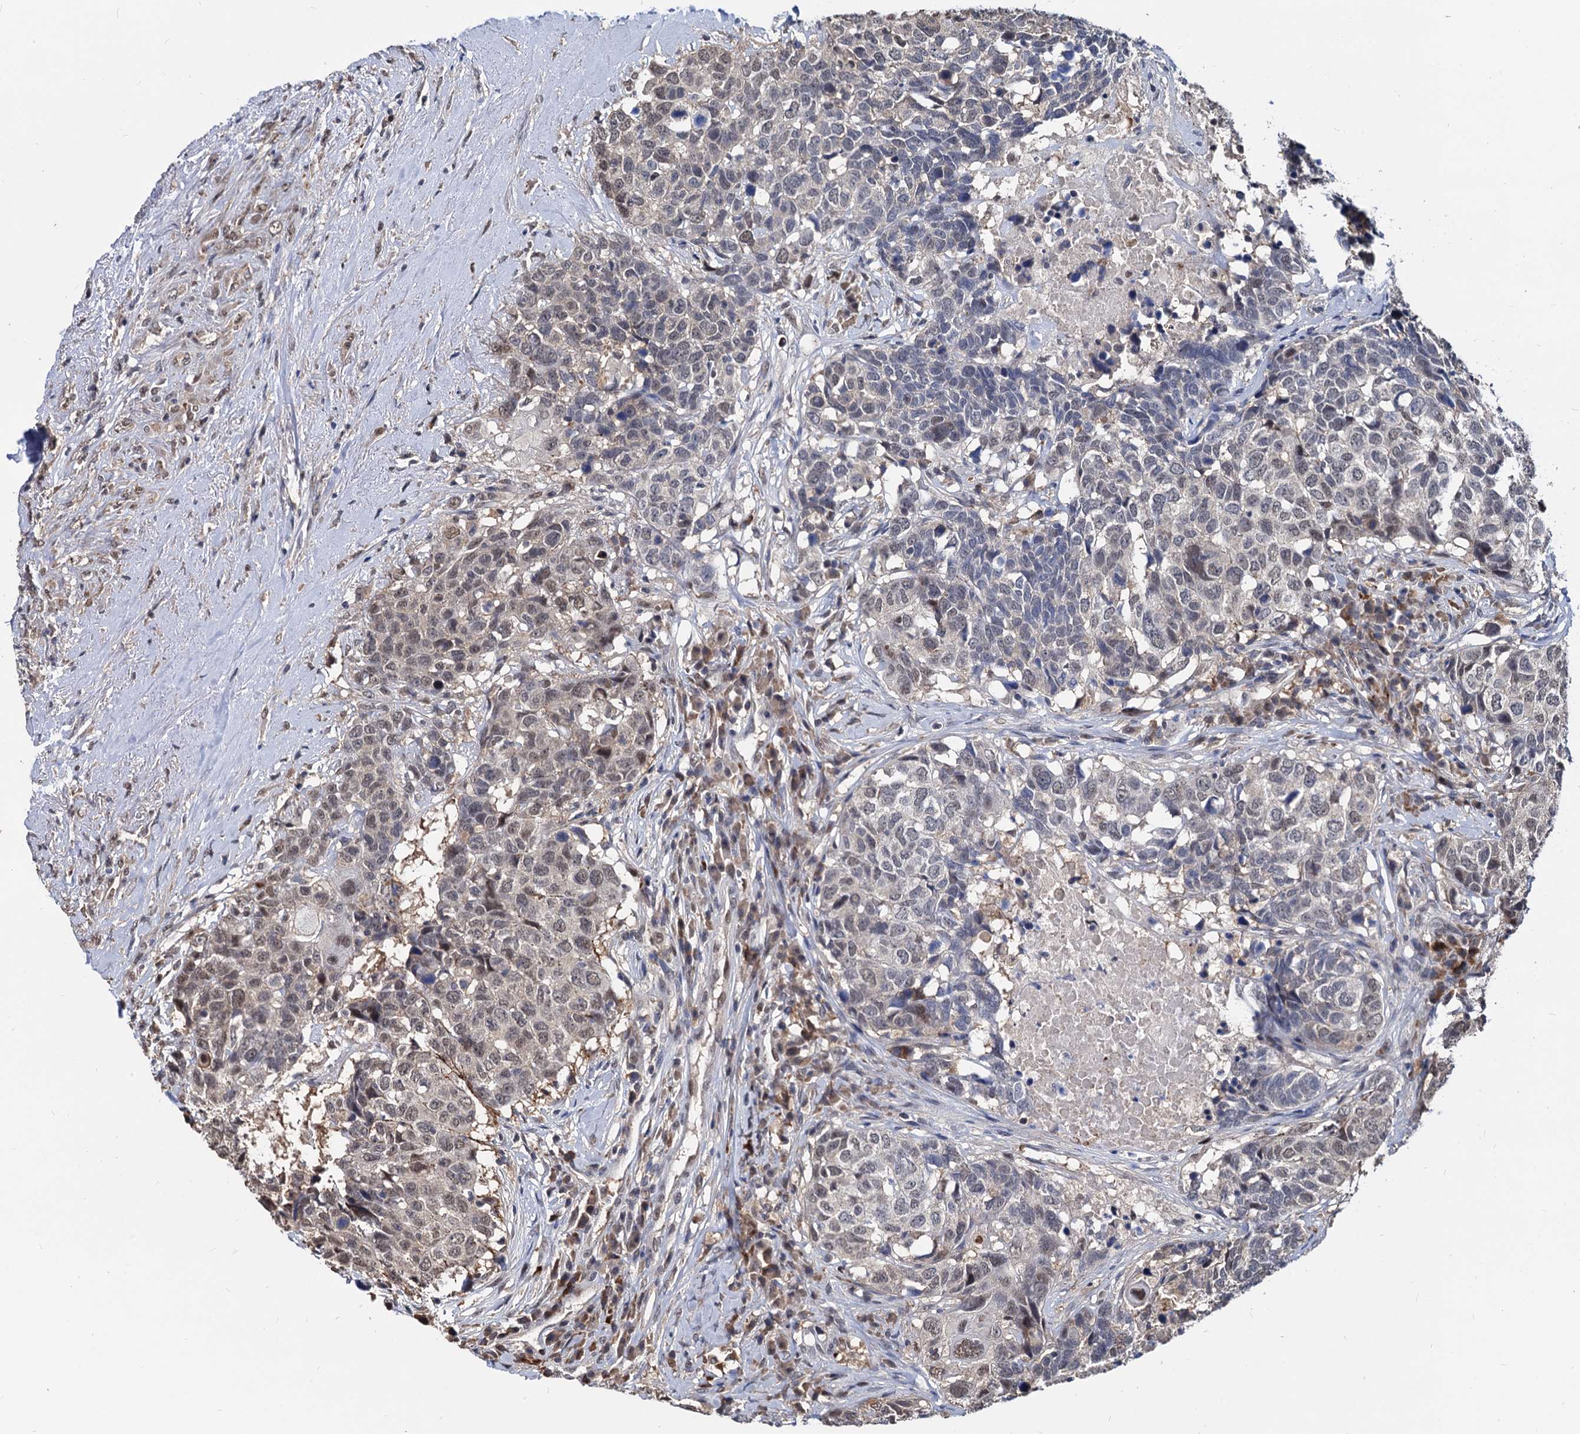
{"staining": {"intensity": "weak", "quantity": ">75%", "location": "nuclear"}, "tissue": "head and neck cancer", "cell_type": "Tumor cells", "image_type": "cancer", "snomed": [{"axis": "morphology", "description": "Squamous cell carcinoma, NOS"}, {"axis": "topography", "description": "Head-Neck"}], "caption": "A brown stain highlights weak nuclear expression of a protein in human head and neck cancer tumor cells.", "gene": "PSMD4", "patient": {"sex": "male", "age": 66}}